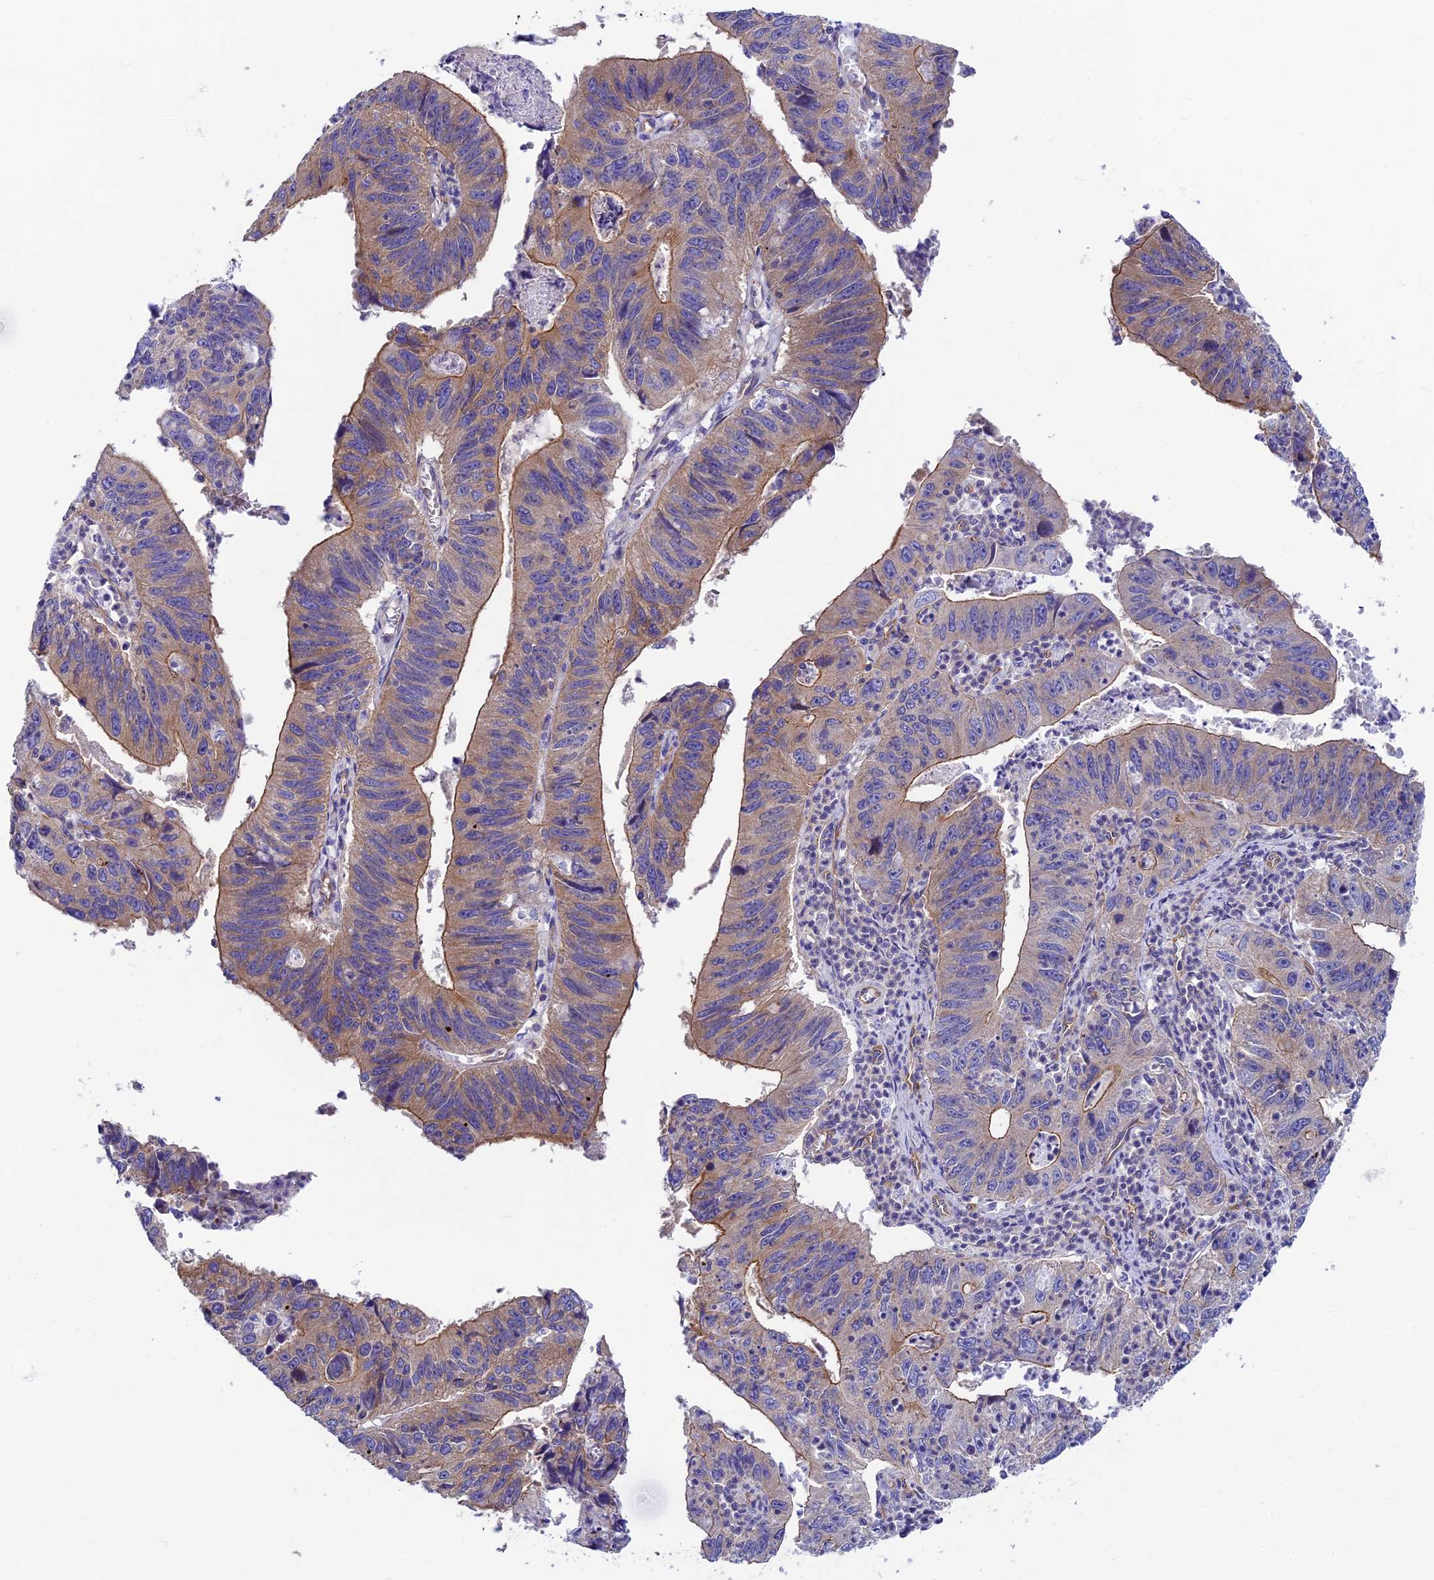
{"staining": {"intensity": "moderate", "quantity": "25%-75%", "location": "cytoplasmic/membranous"}, "tissue": "stomach cancer", "cell_type": "Tumor cells", "image_type": "cancer", "snomed": [{"axis": "morphology", "description": "Adenocarcinoma, NOS"}, {"axis": "topography", "description": "Stomach"}], "caption": "Adenocarcinoma (stomach) stained with a protein marker reveals moderate staining in tumor cells.", "gene": "PPFIA3", "patient": {"sex": "male", "age": 59}}